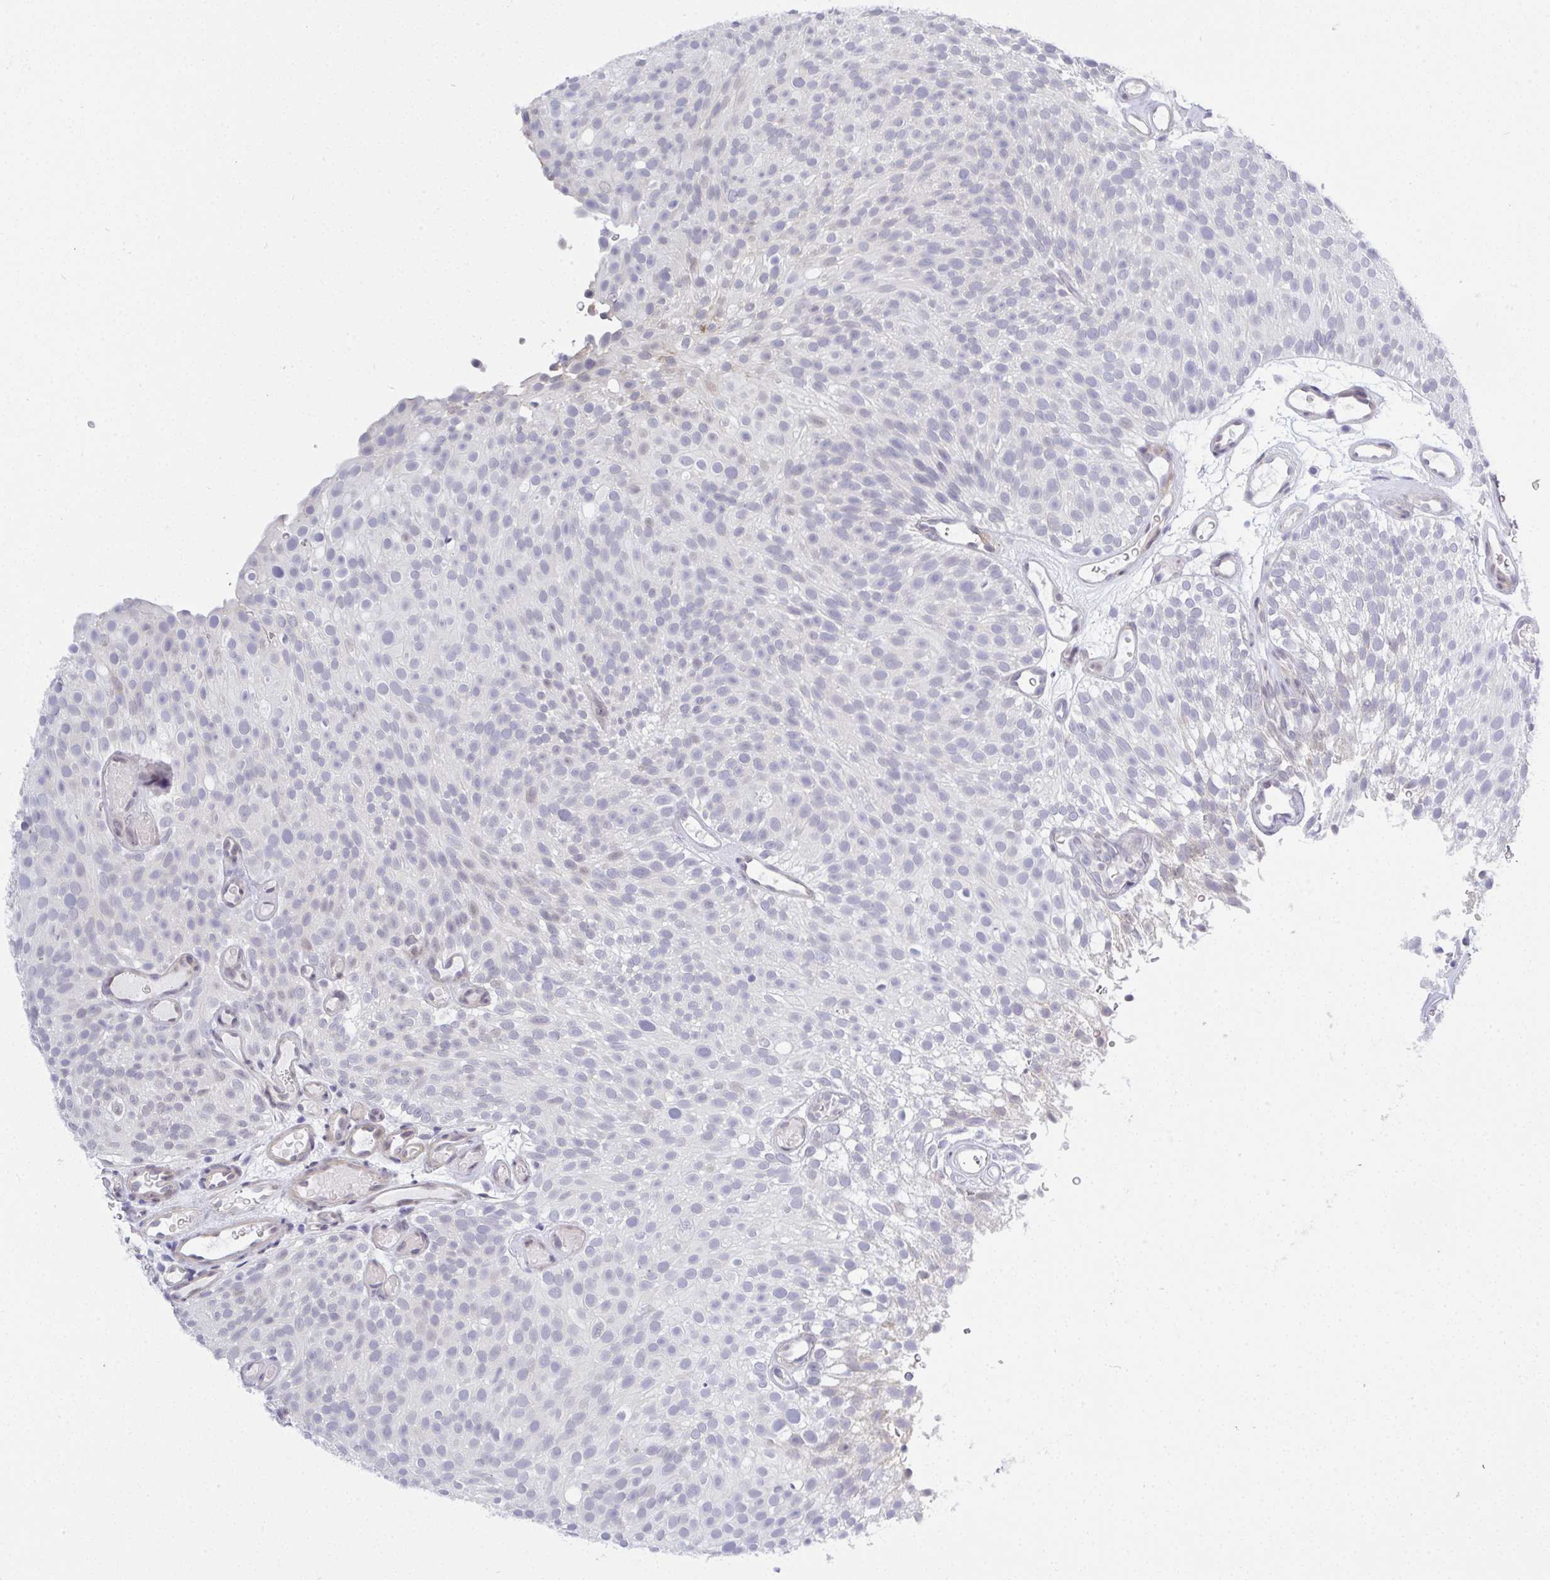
{"staining": {"intensity": "negative", "quantity": "none", "location": "none"}, "tissue": "urothelial cancer", "cell_type": "Tumor cells", "image_type": "cancer", "snomed": [{"axis": "morphology", "description": "Urothelial carcinoma, Low grade"}, {"axis": "topography", "description": "Urinary bladder"}], "caption": "IHC of urothelial cancer reveals no positivity in tumor cells.", "gene": "MFSD4A", "patient": {"sex": "male", "age": 78}}